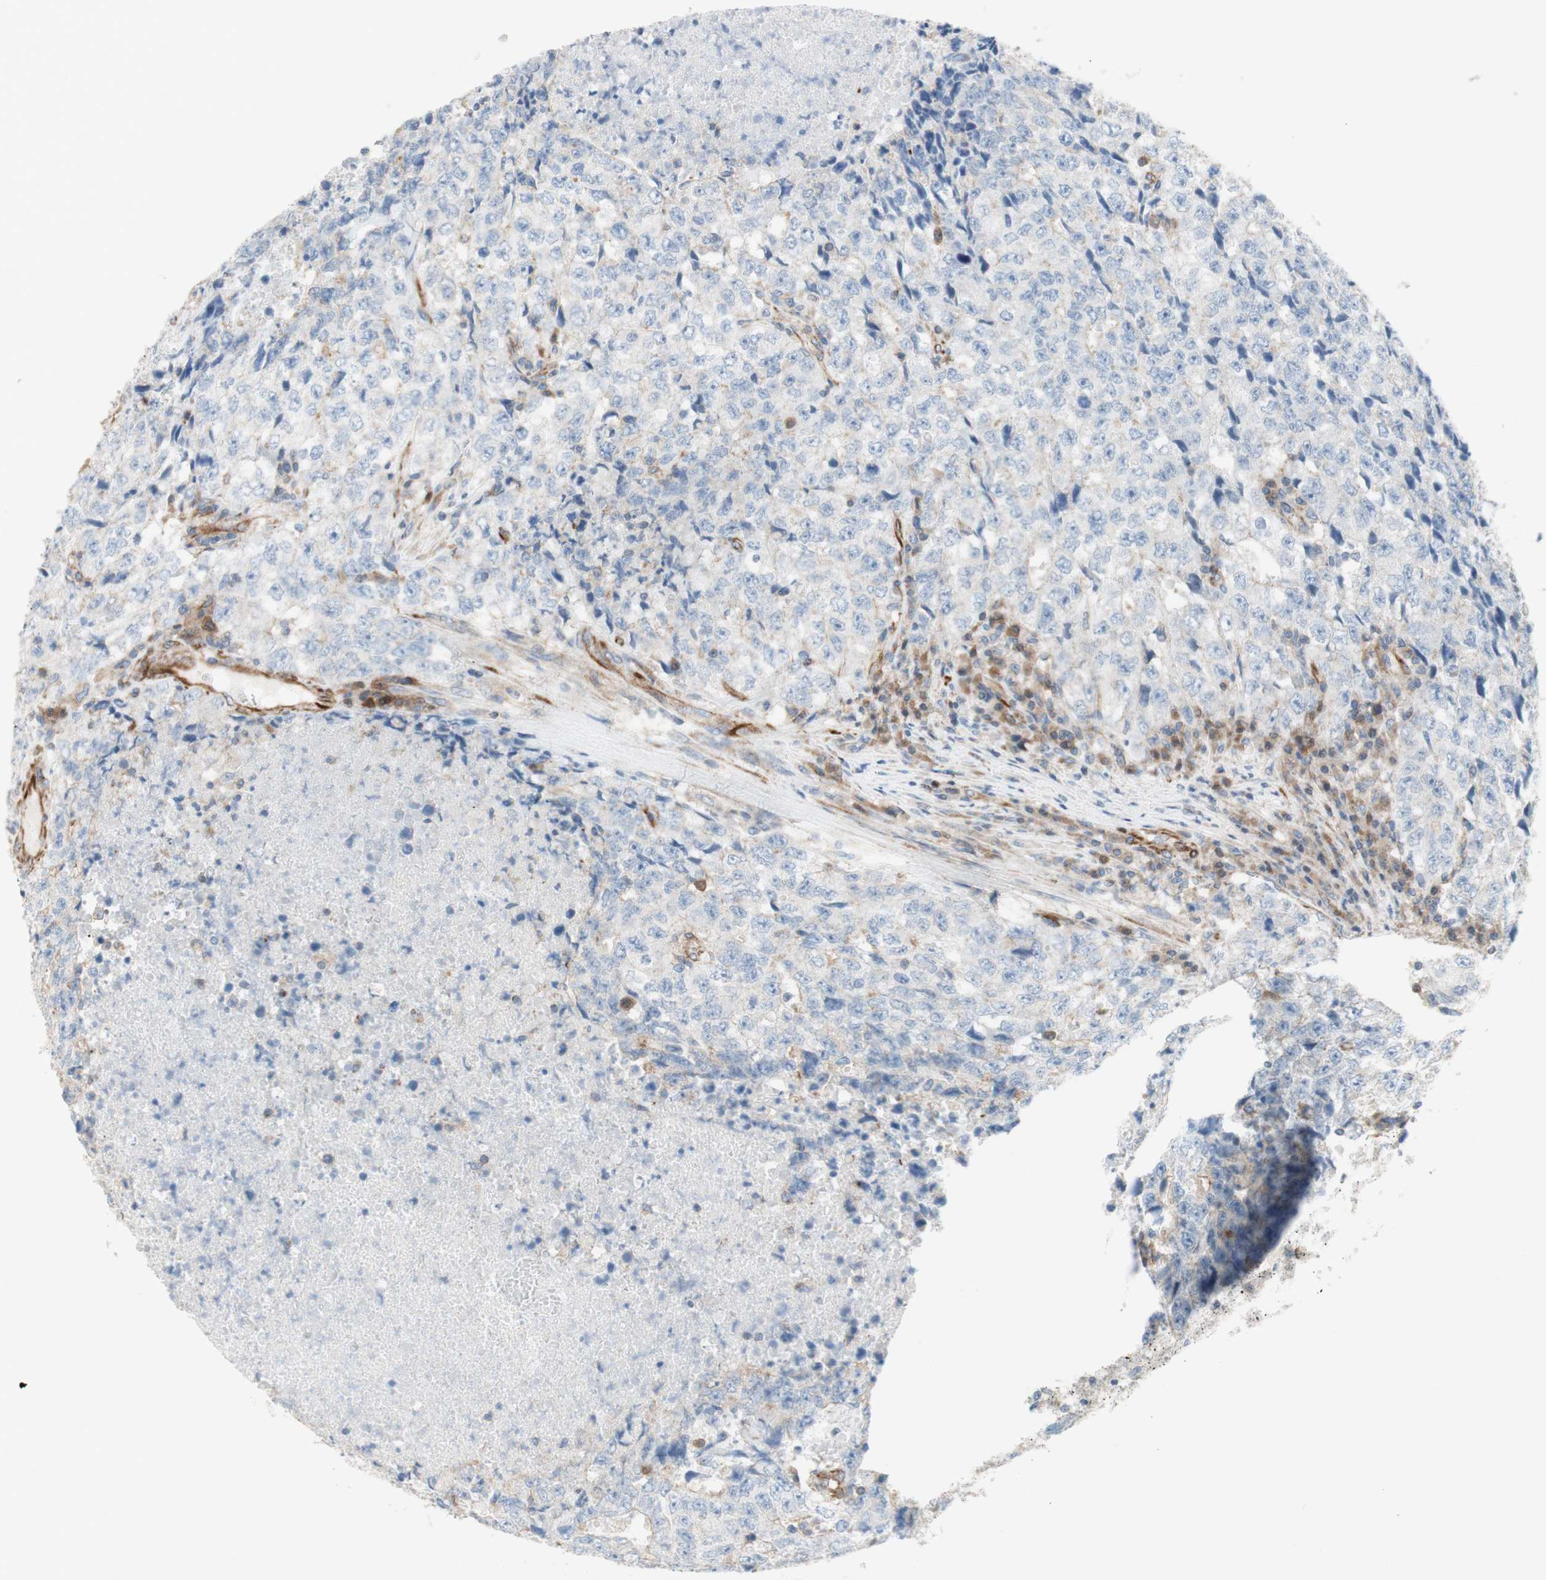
{"staining": {"intensity": "negative", "quantity": "none", "location": "none"}, "tissue": "testis cancer", "cell_type": "Tumor cells", "image_type": "cancer", "snomed": [{"axis": "morphology", "description": "Necrosis, NOS"}, {"axis": "morphology", "description": "Carcinoma, Embryonal, NOS"}, {"axis": "topography", "description": "Testis"}], "caption": "This is an immunohistochemistry (IHC) histopathology image of testis cancer (embryonal carcinoma). There is no expression in tumor cells.", "gene": "POU2AF1", "patient": {"sex": "male", "age": 19}}